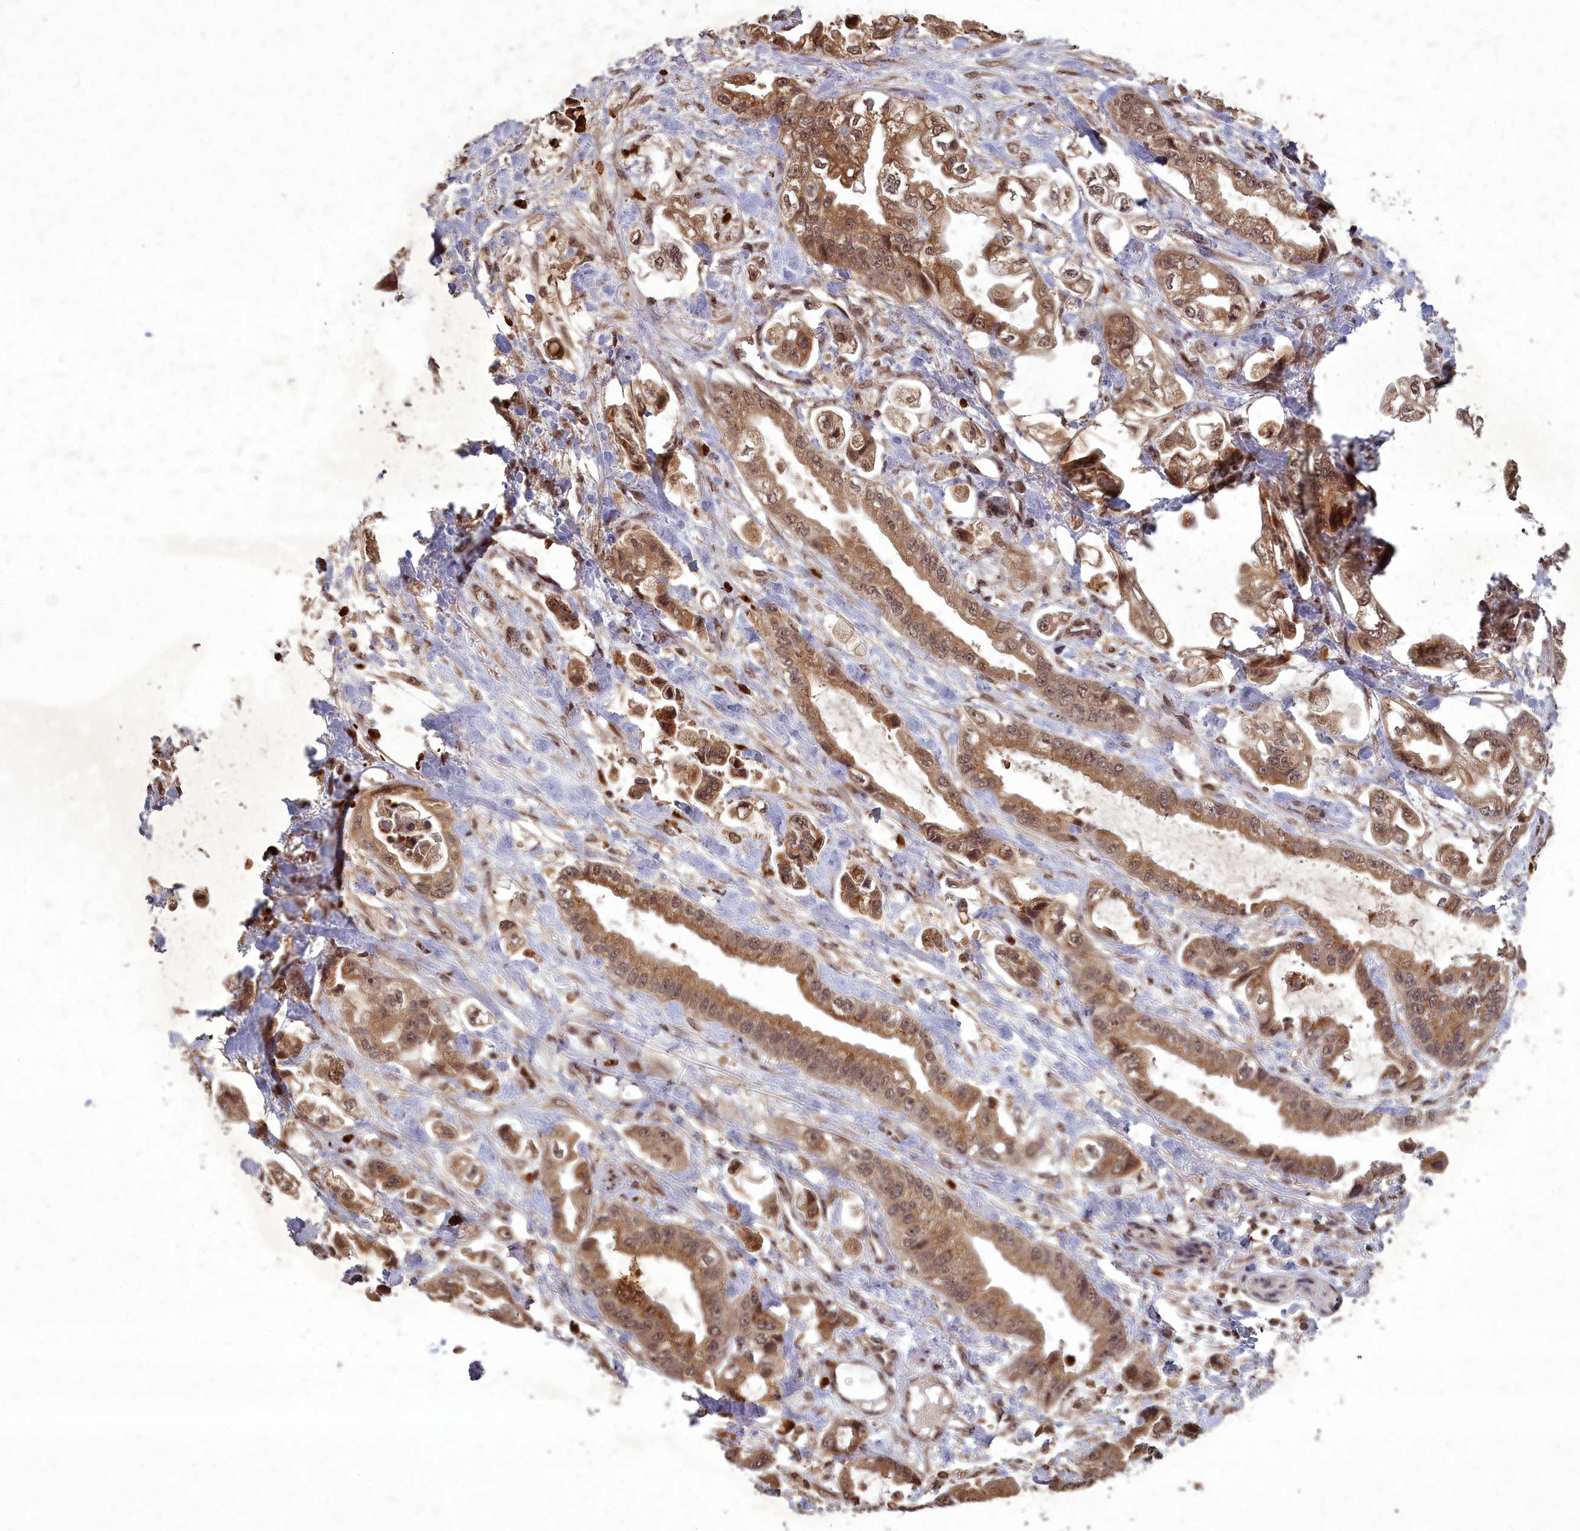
{"staining": {"intensity": "moderate", "quantity": ">75%", "location": "cytoplasmic/membranous"}, "tissue": "stomach cancer", "cell_type": "Tumor cells", "image_type": "cancer", "snomed": [{"axis": "morphology", "description": "Adenocarcinoma, NOS"}, {"axis": "topography", "description": "Stomach"}], "caption": "A brown stain labels moderate cytoplasmic/membranous staining of a protein in stomach cancer tumor cells. (DAB = brown stain, brightfield microscopy at high magnification).", "gene": "SRMS", "patient": {"sex": "male", "age": 62}}